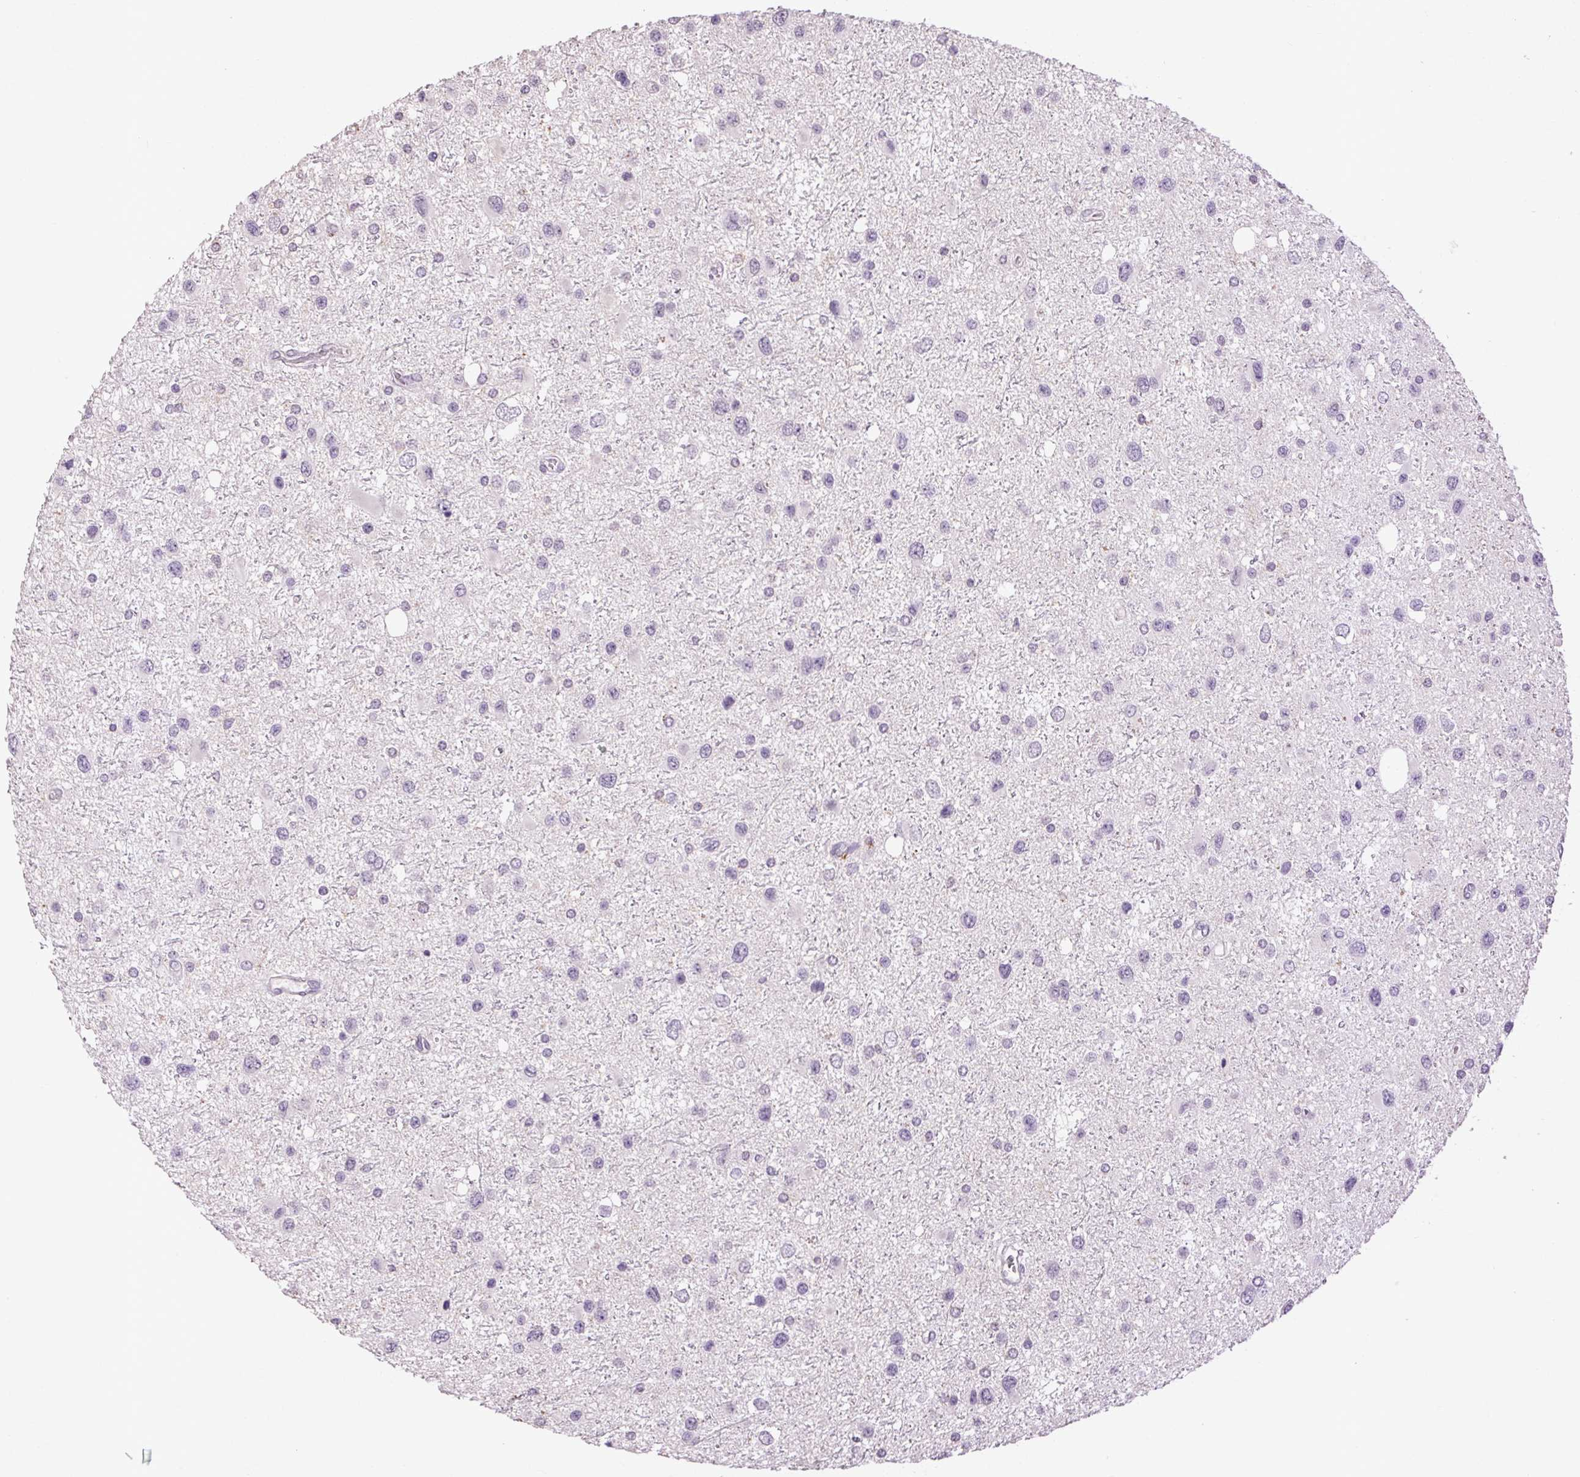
{"staining": {"intensity": "negative", "quantity": "none", "location": "none"}, "tissue": "glioma", "cell_type": "Tumor cells", "image_type": "cancer", "snomed": [{"axis": "morphology", "description": "Glioma, malignant, Low grade"}, {"axis": "topography", "description": "Brain"}], "caption": "A high-resolution photomicrograph shows IHC staining of malignant low-grade glioma, which demonstrates no significant positivity in tumor cells.", "gene": "FNDC7", "patient": {"sex": "female", "age": 32}}